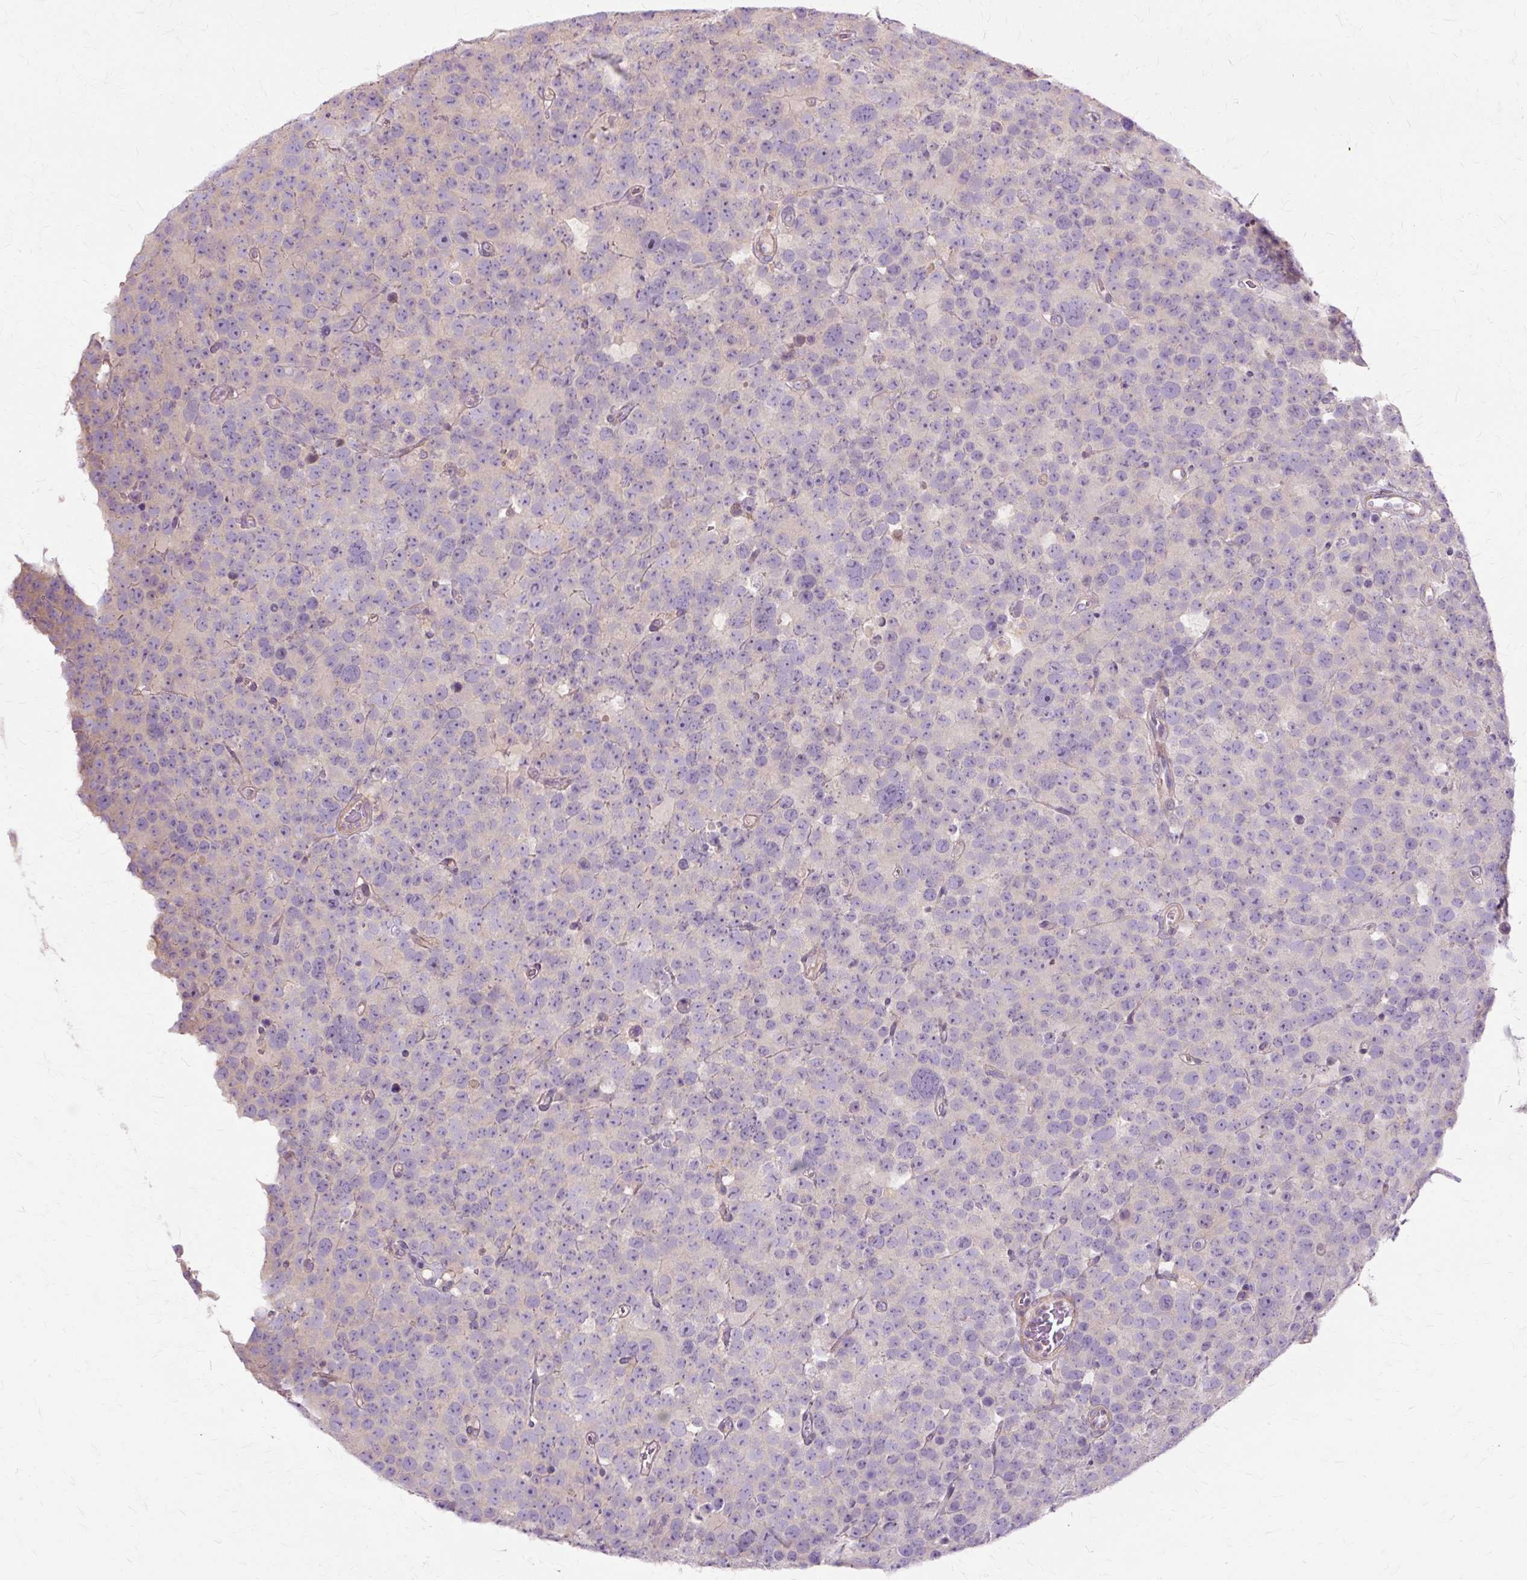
{"staining": {"intensity": "negative", "quantity": "none", "location": "none"}, "tissue": "testis cancer", "cell_type": "Tumor cells", "image_type": "cancer", "snomed": [{"axis": "morphology", "description": "Seminoma, NOS"}, {"axis": "topography", "description": "Testis"}], "caption": "High power microscopy micrograph of an immunohistochemistry histopathology image of testis seminoma, revealing no significant positivity in tumor cells. Brightfield microscopy of immunohistochemistry (IHC) stained with DAB (3,3'-diaminobenzidine) (brown) and hematoxylin (blue), captured at high magnification.", "gene": "TSPAN8", "patient": {"sex": "male", "age": 71}}